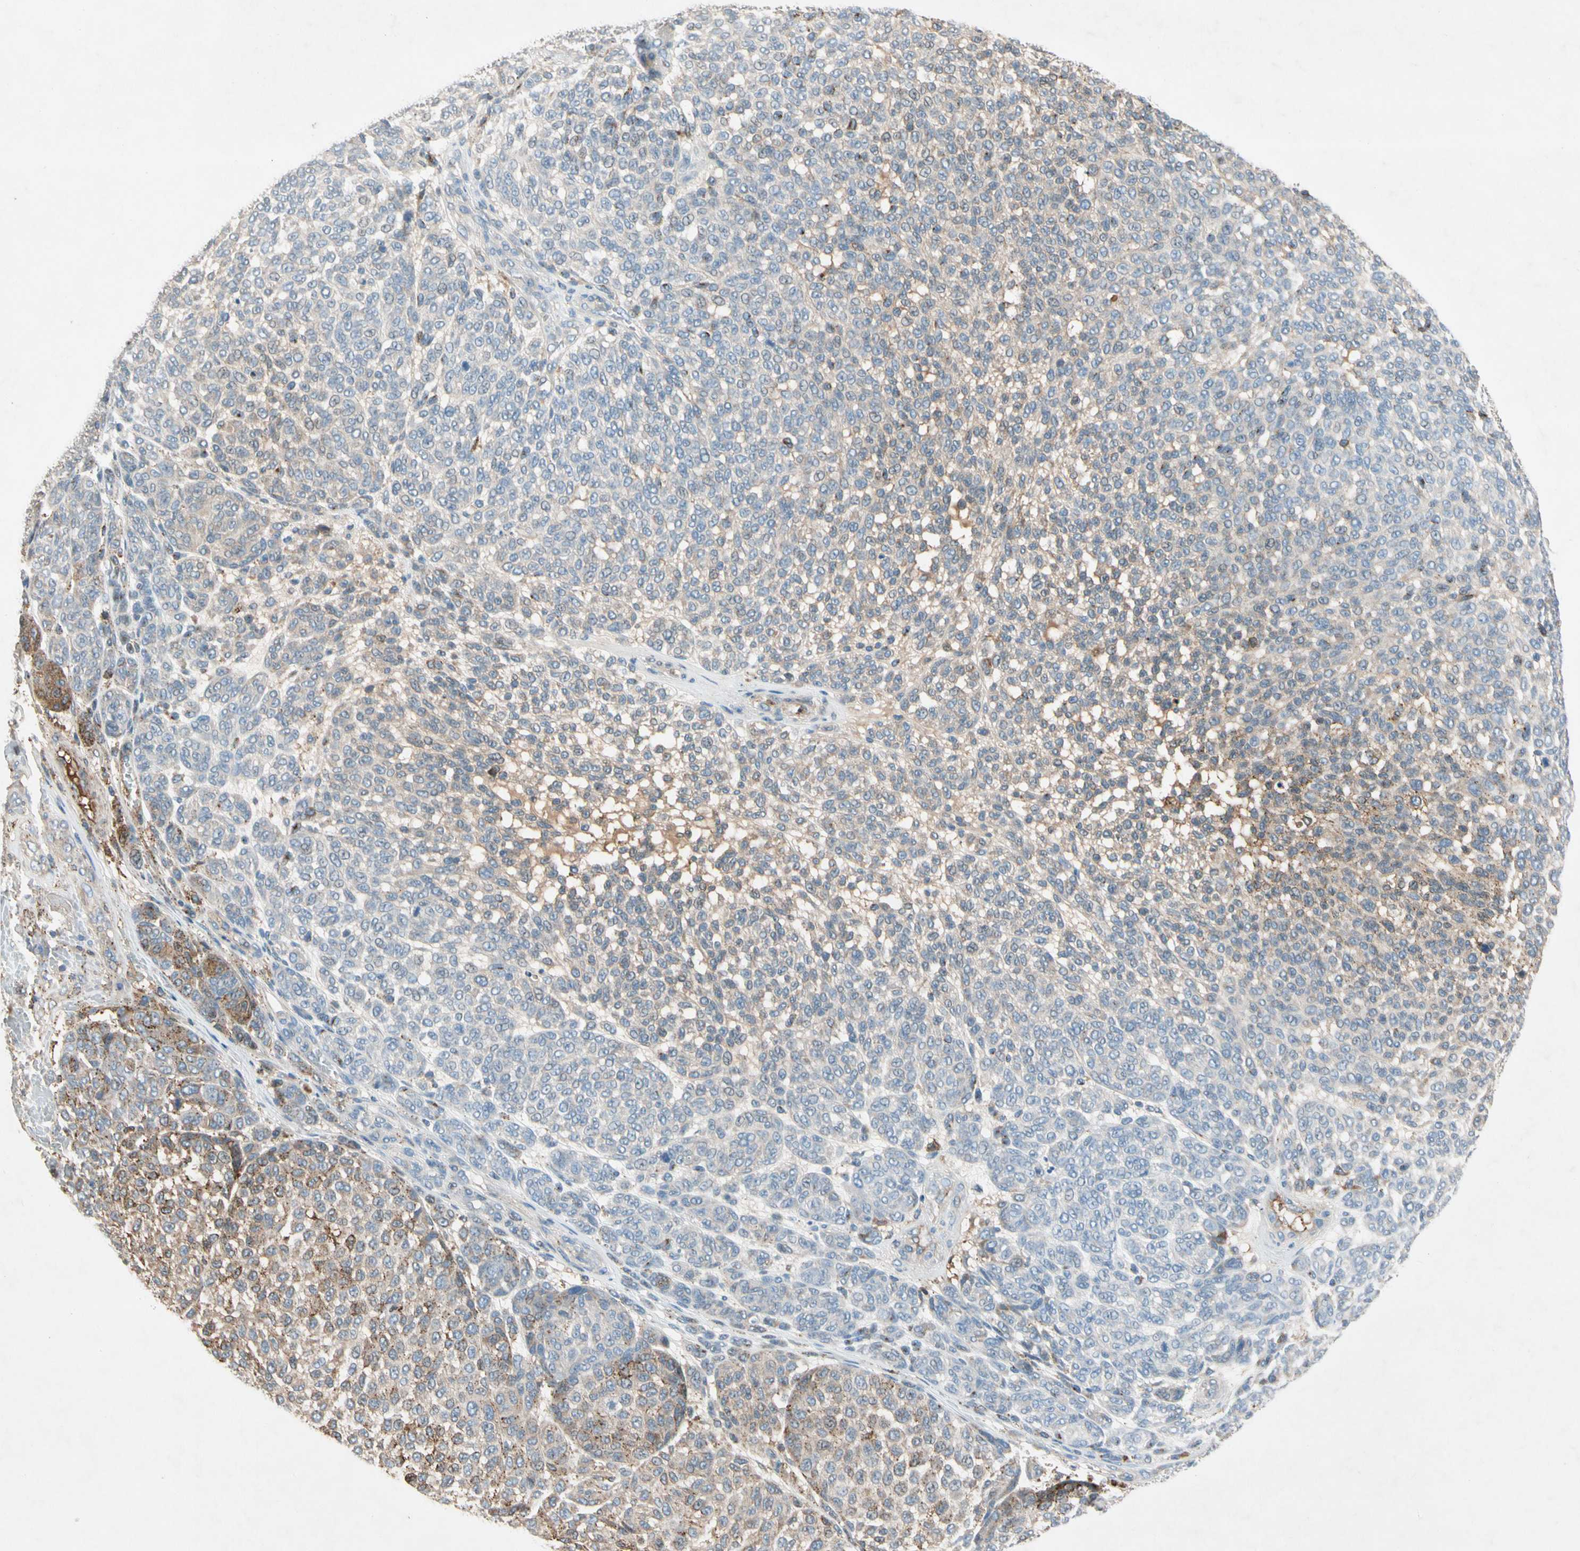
{"staining": {"intensity": "strong", "quantity": "25%-75%", "location": "cytoplasmic/membranous"}, "tissue": "melanoma", "cell_type": "Tumor cells", "image_type": "cancer", "snomed": [{"axis": "morphology", "description": "Malignant melanoma, NOS"}, {"axis": "topography", "description": "Skin"}], "caption": "Tumor cells show strong cytoplasmic/membranous positivity in approximately 25%-75% of cells in melanoma.", "gene": "NDFIP2", "patient": {"sex": "male", "age": 59}}